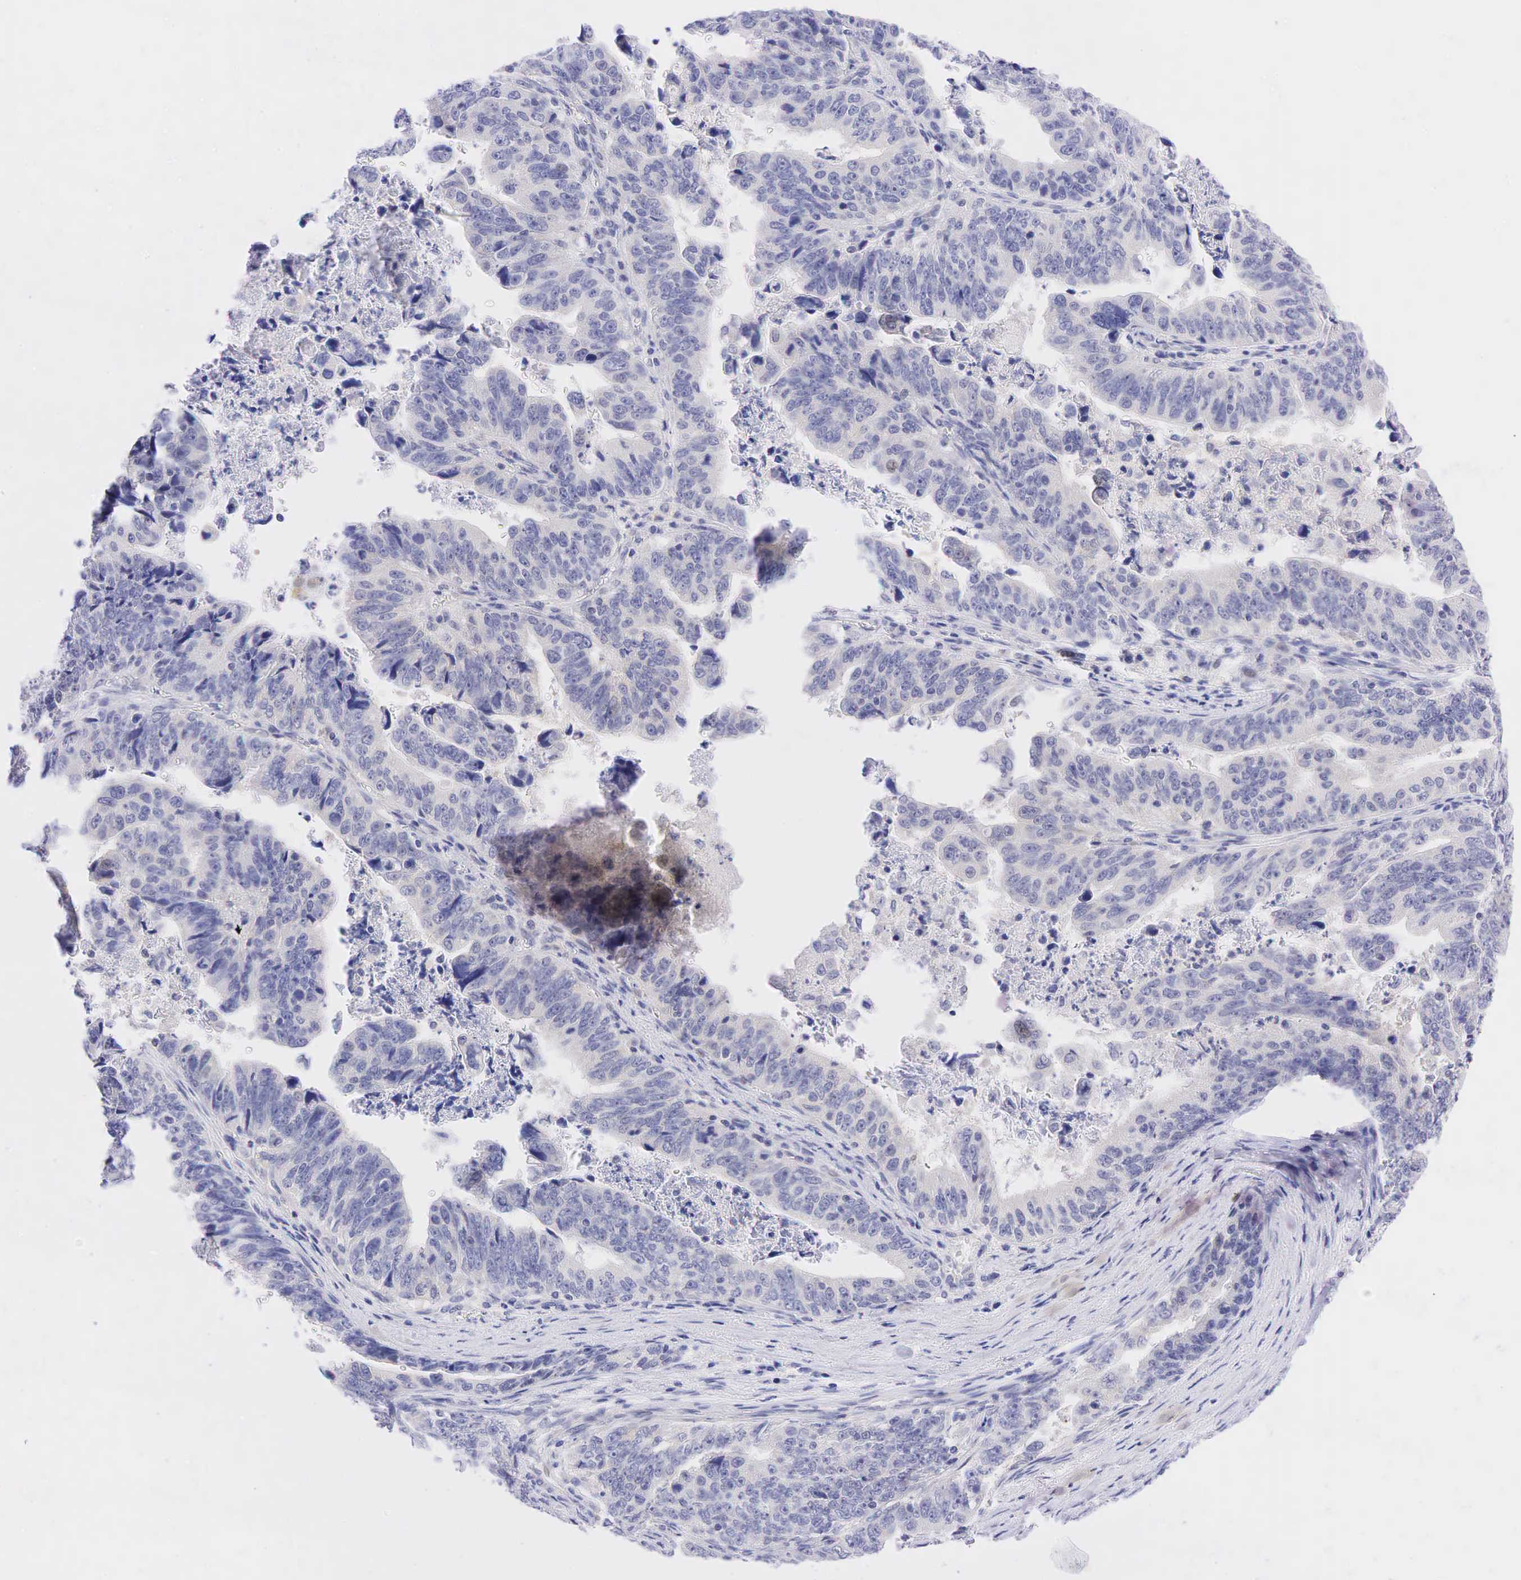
{"staining": {"intensity": "negative", "quantity": "none", "location": "none"}, "tissue": "stomach cancer", "cell_type": "Tumor cells", "image_type": "cancer", "snomed": [{"axis": "morphology", "description": "Adenocarcinoma, NOS"}, {"axis": "topography", "description": "Stomach, upper"}], "caption": "Immunohistochemical staining of human adenocarcinoma (stomach) demonstrates no significant expression in tumor cells.", "gene": "AR", "patient": {"sex": "female", "age": 50}}